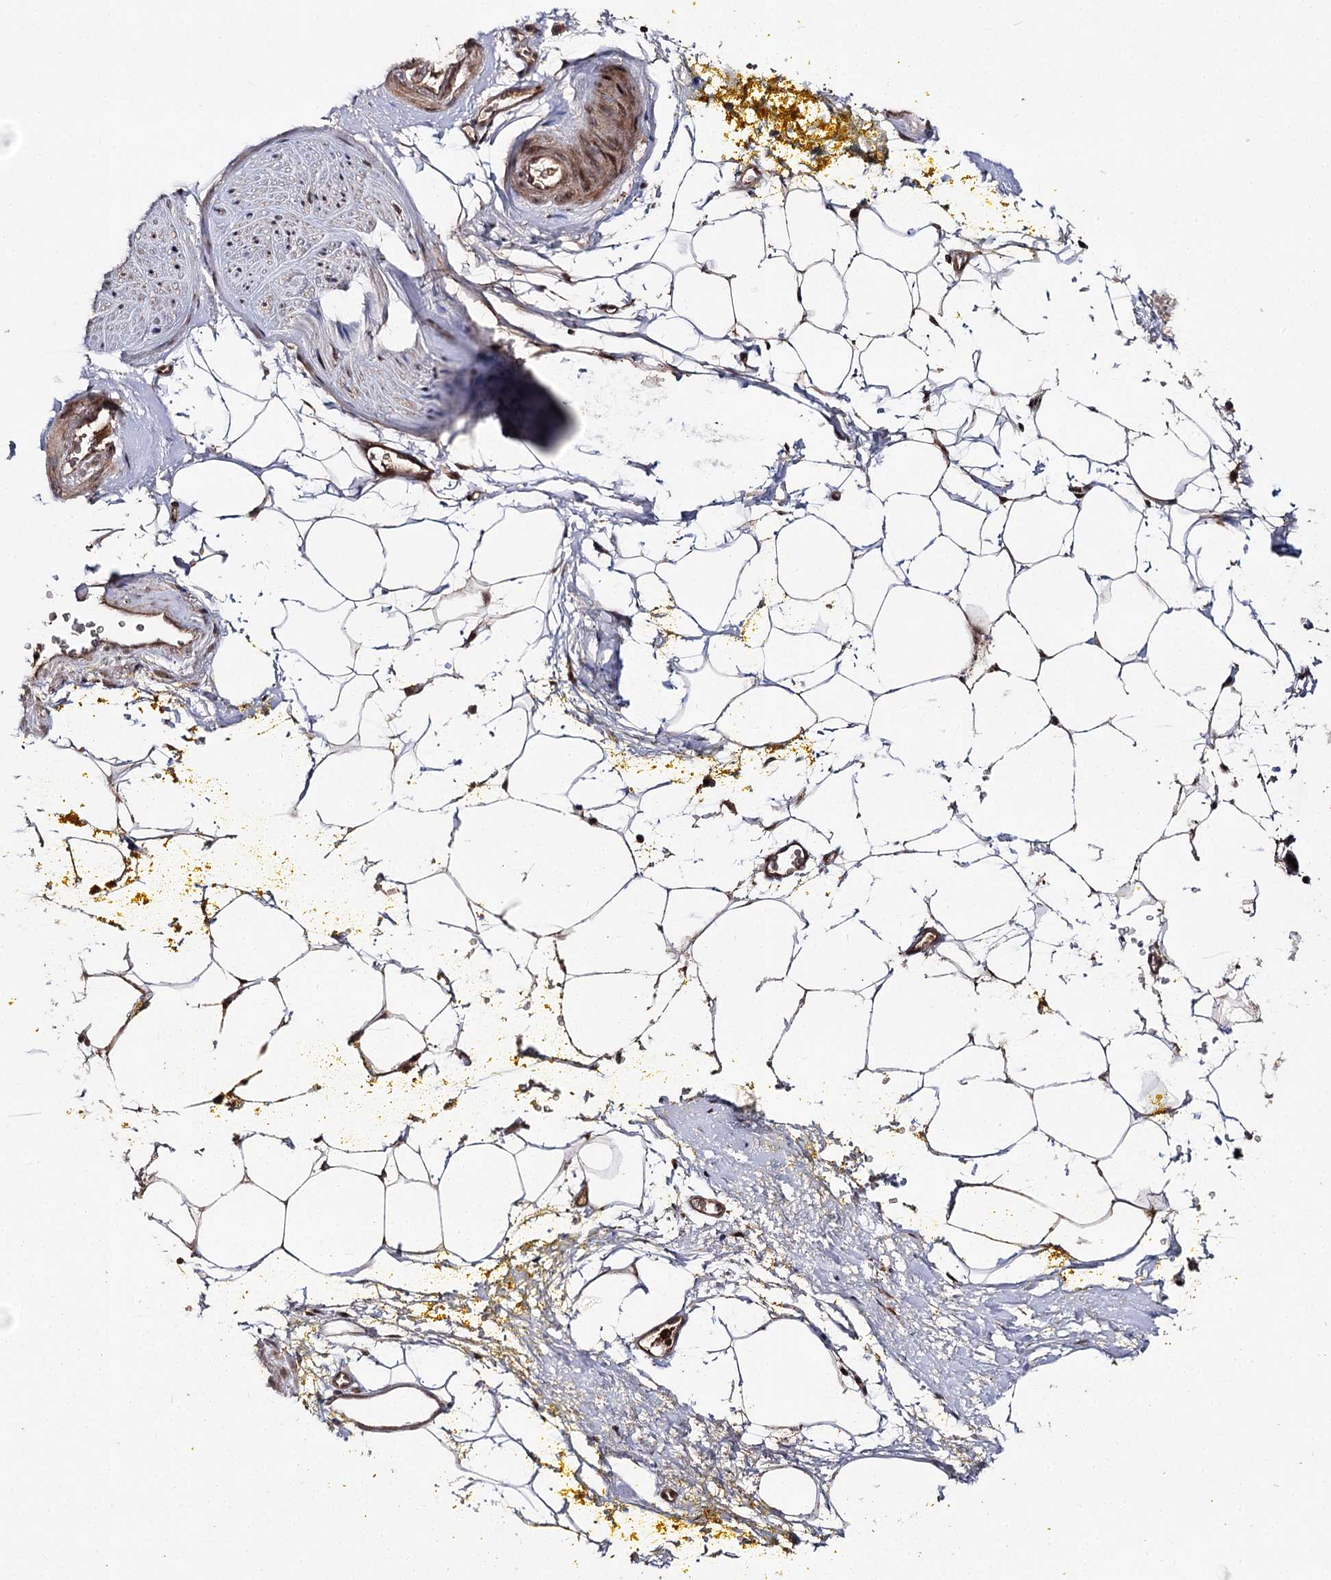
{"staining": {"intensity": "moderate", "quantity": ">75%", "location": "cytoplasmic/membranous,nuclear"}, "tissue": "adipose tissue", "cell_type": "Adipocytes", "image_type": "normal", "snomed": [{"axis": "morphology", "description": "Normal tissue, NOS"}, {"axis": "morphology", "description": "Adenocarcinoma, Low grade"}, {"axis": "topography", "description": "Prostate"}, {"axis": "topography", "description": "Peripheral nerve tissue"}], "caption": "High-magnification brightfield microscopy of unremarkable adipose tissue stained with DAB (brown) and counterstained with hematoxylin (blue). adipocytes exhibit moderate cytoplasmic/membranous,nuclear staining is present in about>75% of cells.", "gene": "FAM53B", "patient": {"sex": "male", "age": 63}}